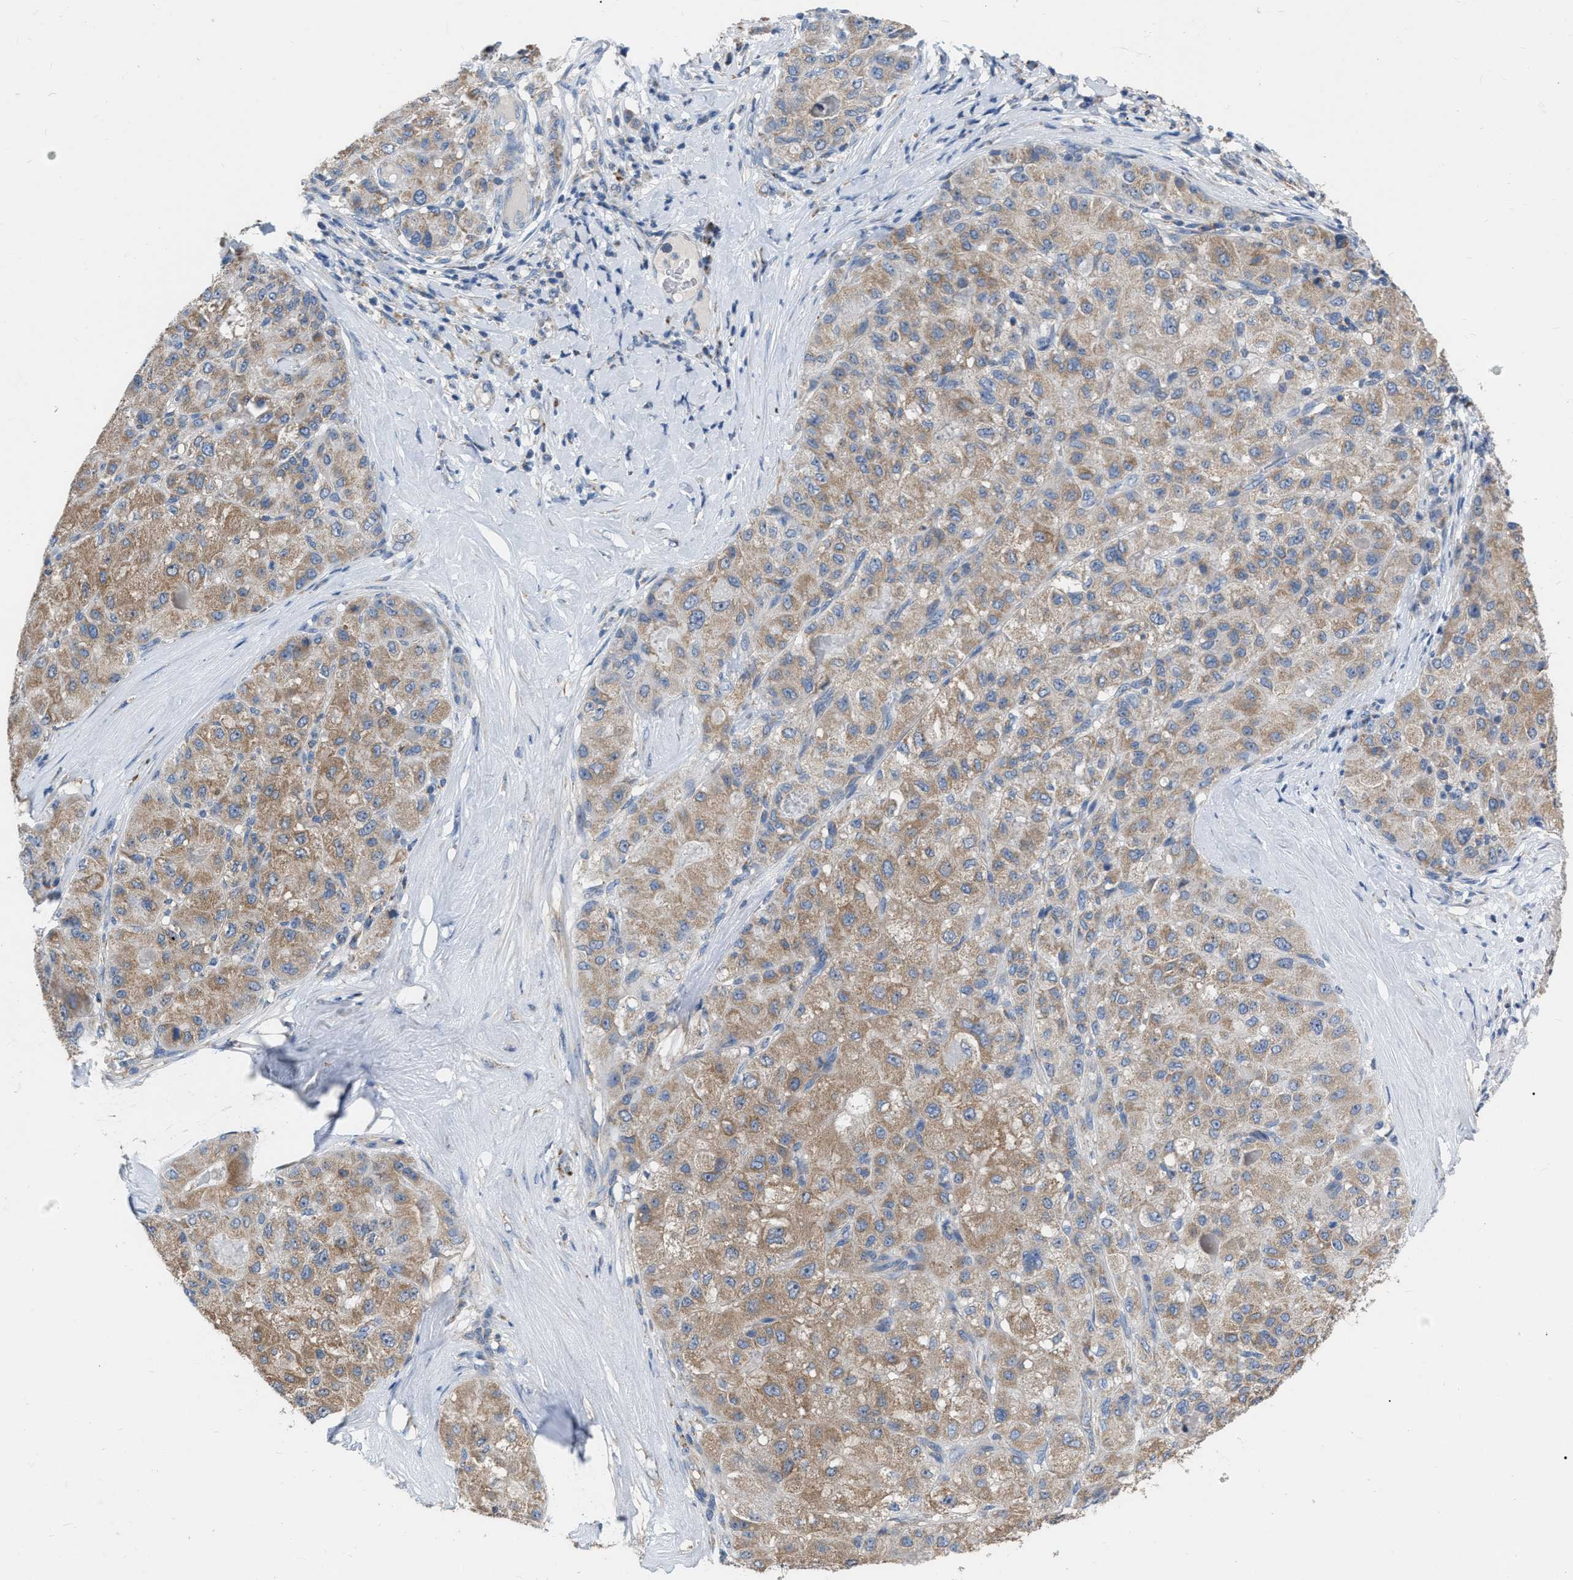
{"staining": {"intensity": "moderate", "quantity": ">75%", "location": "cytoplasmic/membranous"}, "tissue": "liver cancer", "cell_type": "Tumor cells", "image_type": "cancer", "snomed": [{"axis": "morphology", "description": "Carcinoma, Hepatocellular, NOS"}, {"axis": "topography", "description": "Liver"}], "caption": "Protein analysis of liver cancer tissue shows moderate cytoplasmic/membranous positivity in approximately >75% of tumor cells. The staining is performed using DAB brown chromogen to label protein expression. The nuclei are counter-stained blue using hematoxylin.", "gene": "DDX56", "patient": {"sex": "male", "age": 80}}